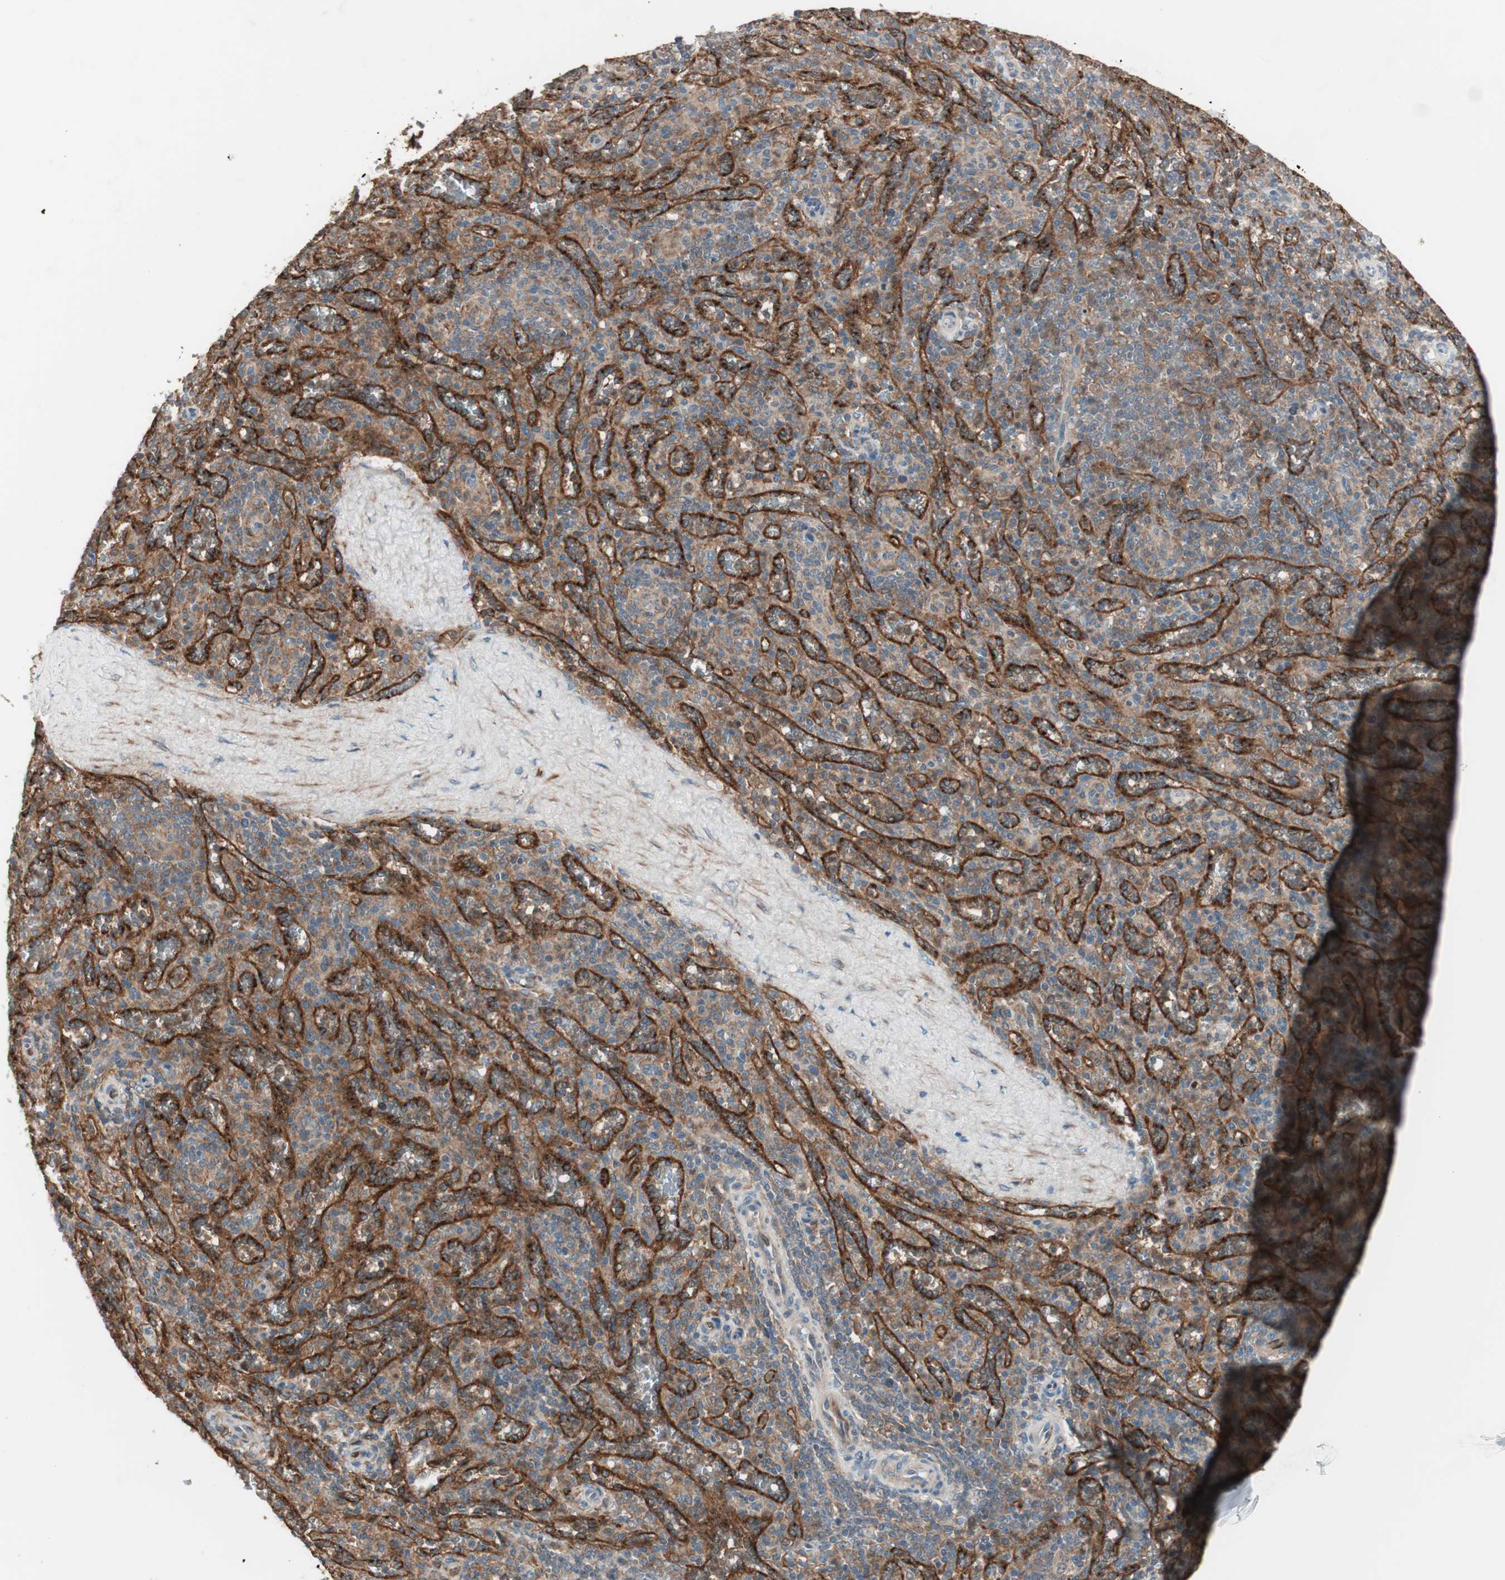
{"staining": {"intensity": "moderate", "quantity": ">75%", "location": "cytoplasmic/membranous"}, "tissue": "spleen", "cell_type": "Cells in red pulp", "image_type": "normal", "snomed": [{"axis": "morphology", "description": "Normal tissue, NOS"}, {"axis": "topography", "description": "Spleen"}], "caption": "Moderate cytoplasmic/membranous protein staining is identified in about >75% of cells in red pulp in spleen.", "gene": "STAB1", "patient": {"sex": "male", "age": 36}}